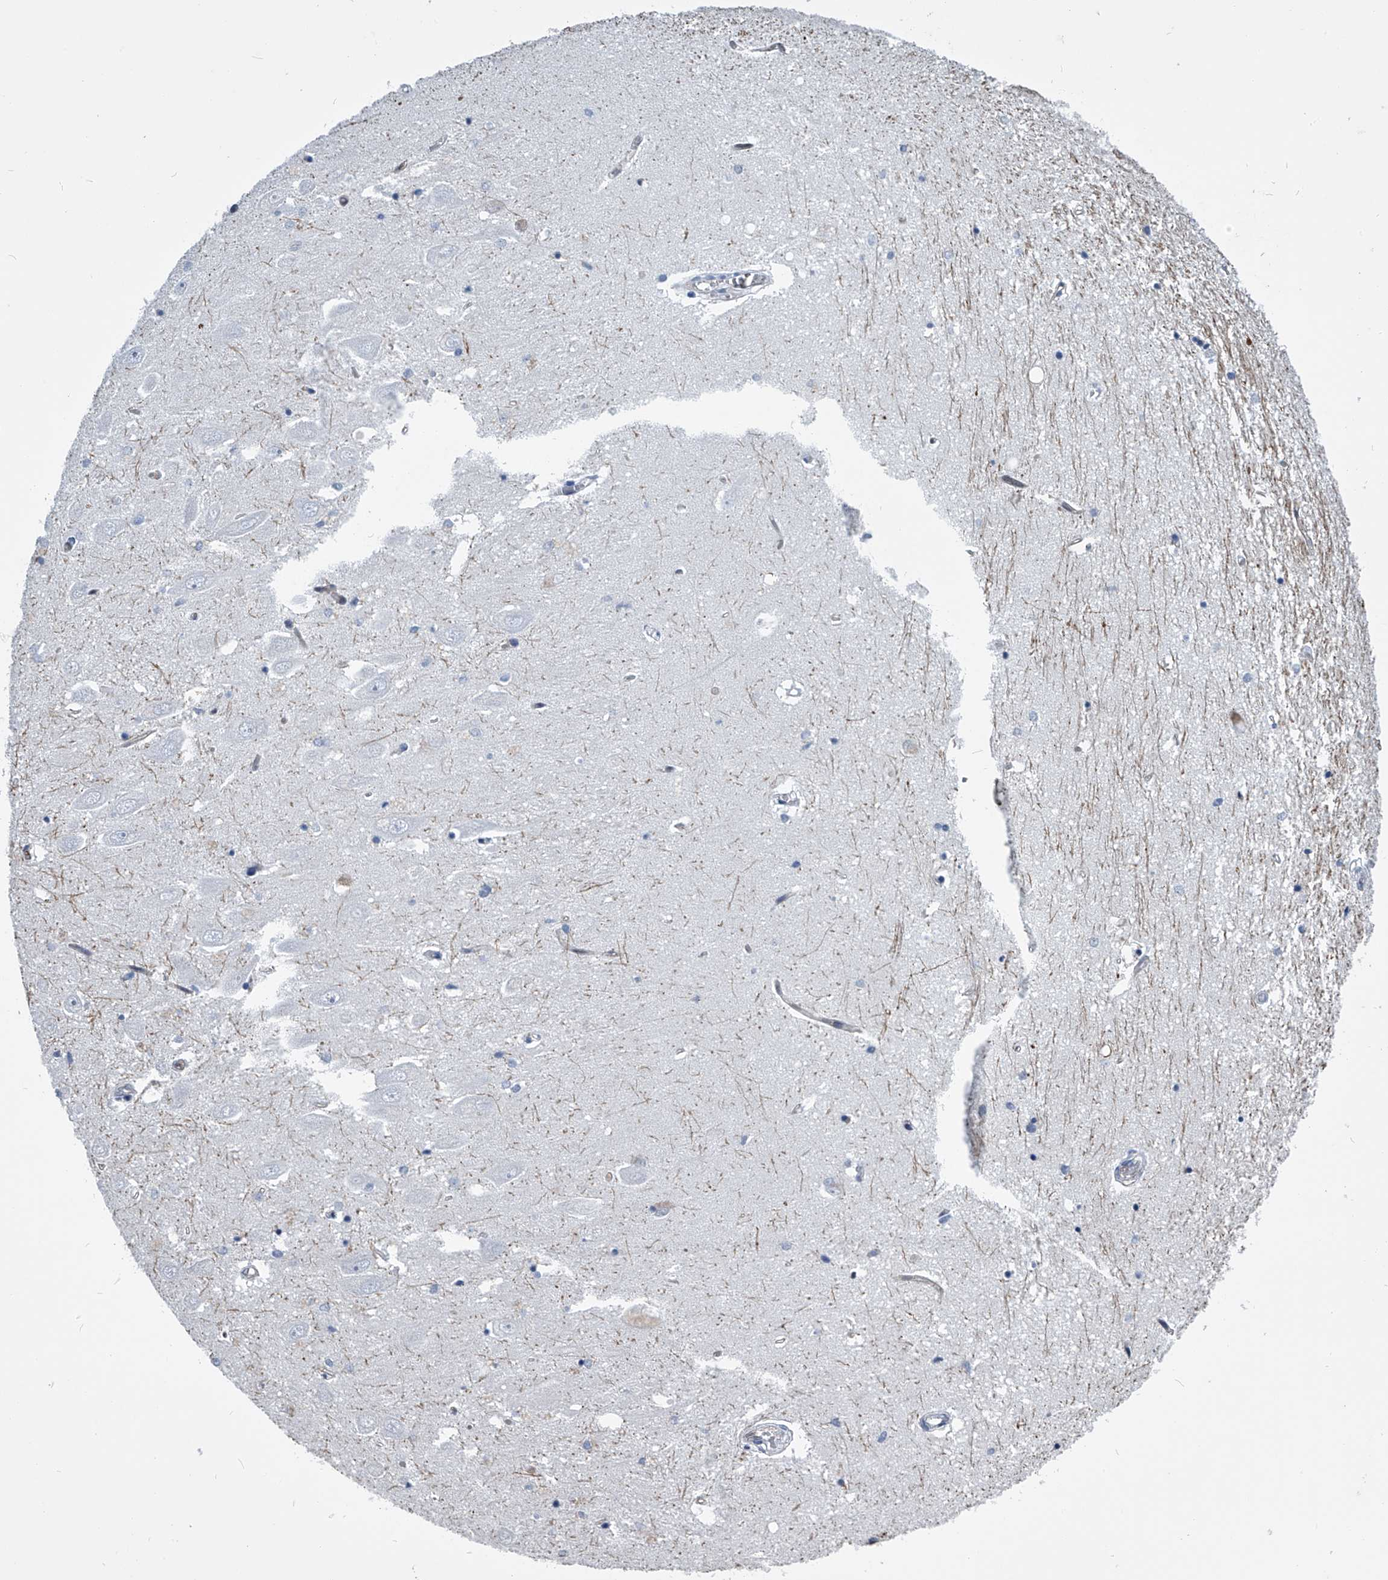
{"staining": {"intensity": "negative", "quantity": "none", "location": "none"}, "tissue": "hippocampus", "cell_type": "Glial cells", "image_type": "normal", "snomed": [{"axis": "morphology", "description": "Normal tissue, NOS"}, {"axis": "topography", "description": "Hippocampus"}], "caption": "A high-resolution image shows immunohistochemistry (IHC) staining of benign hippocampus, which reveals no significant staining in glial cells. Nuclei are stained in blue.", "gene": "PDXK", "patient": {"sex": "female", "age": 64}}